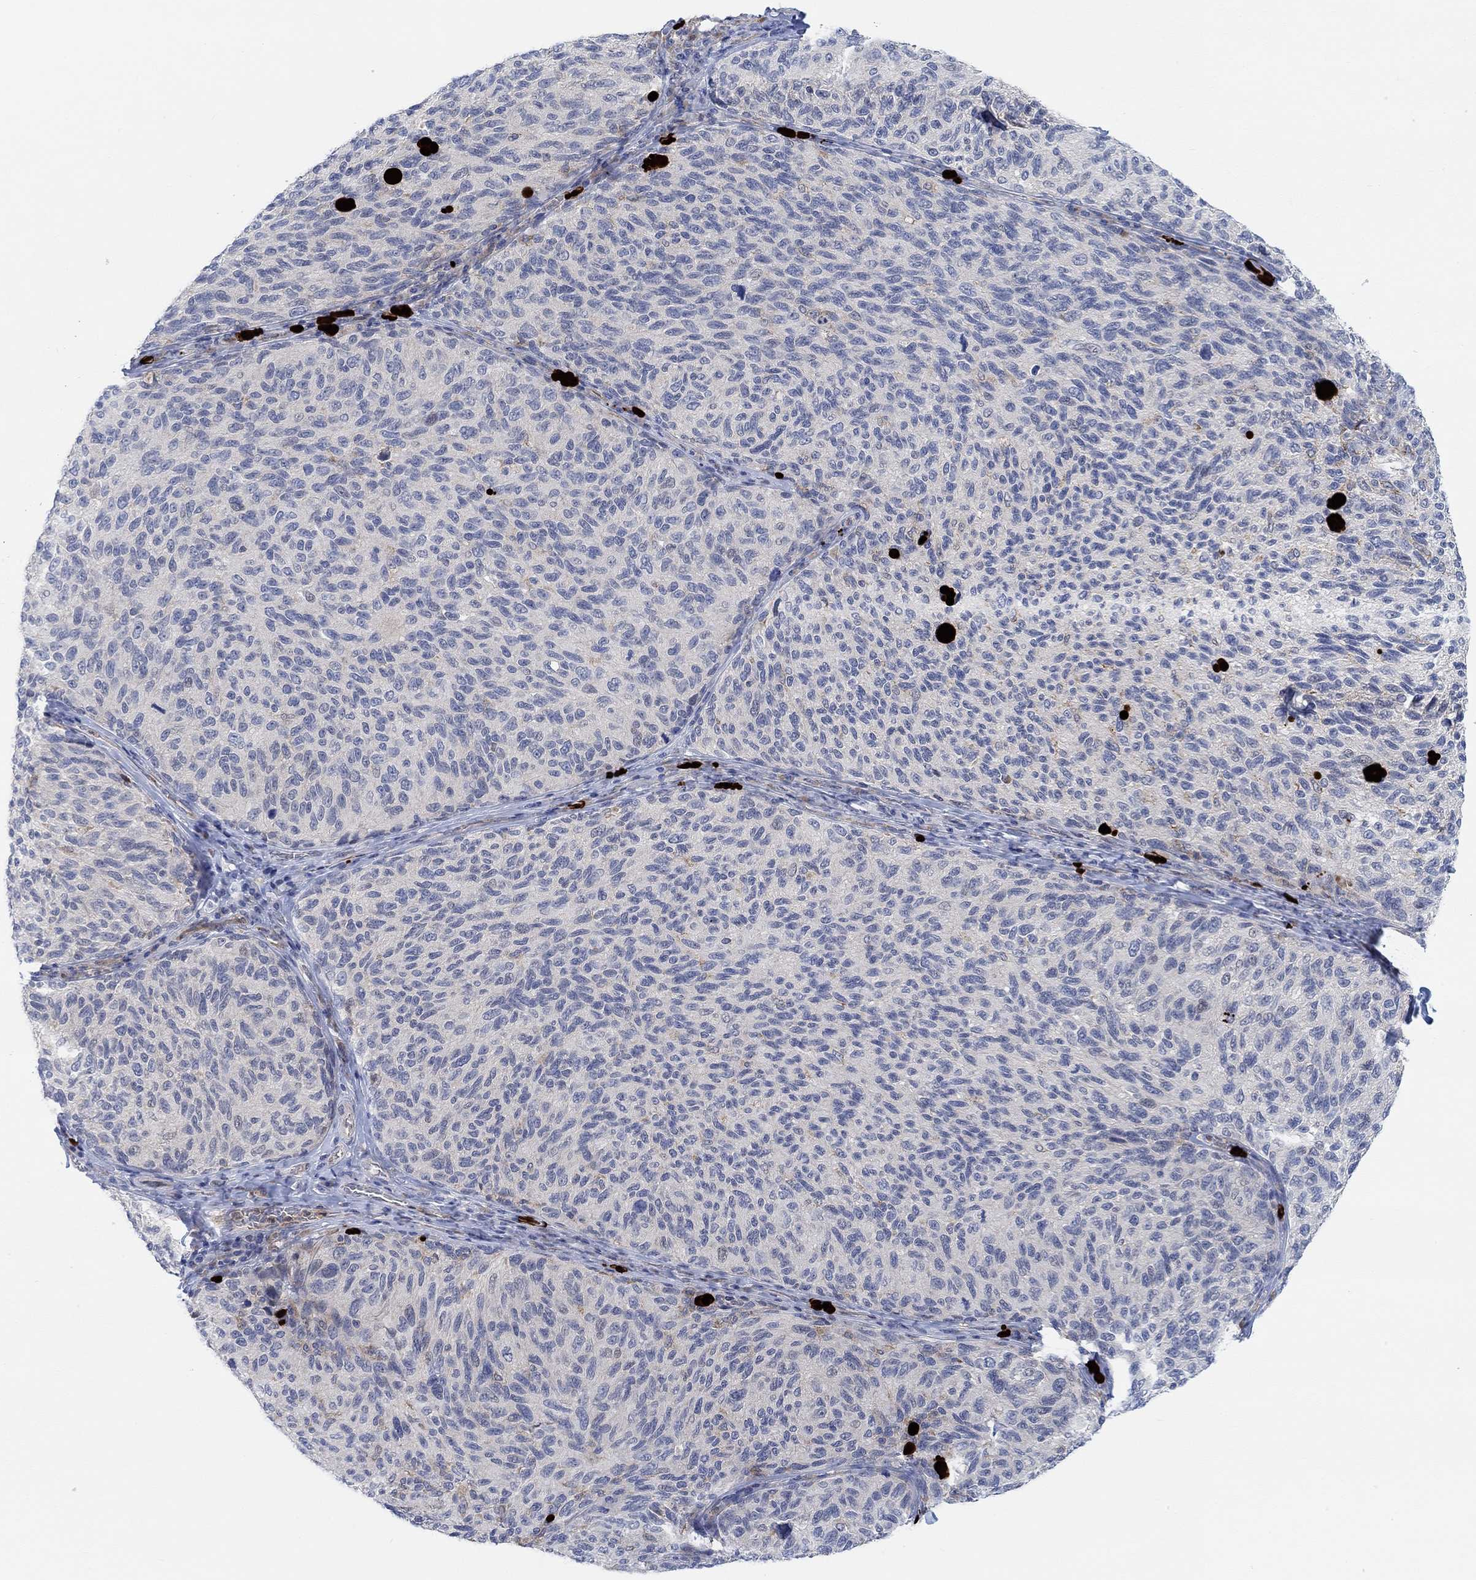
{"staining": {"intensity": "negative", "quantity": "none", "location": "none"}, "tissue": "melanoma", "cell_type": "Tumor cells", "image_type": "cancer", "snomed": [{"axis": "morphology", "description": "Malignant melanoma, NOS"}, {"axis": "topography", "description": "Skin"}], "caption": "Protein analysis of melanoma reveals no significant positivity in tumor cells.", "gene": "PMFBP1", "patient": {"sex": "female", "age": 73}}